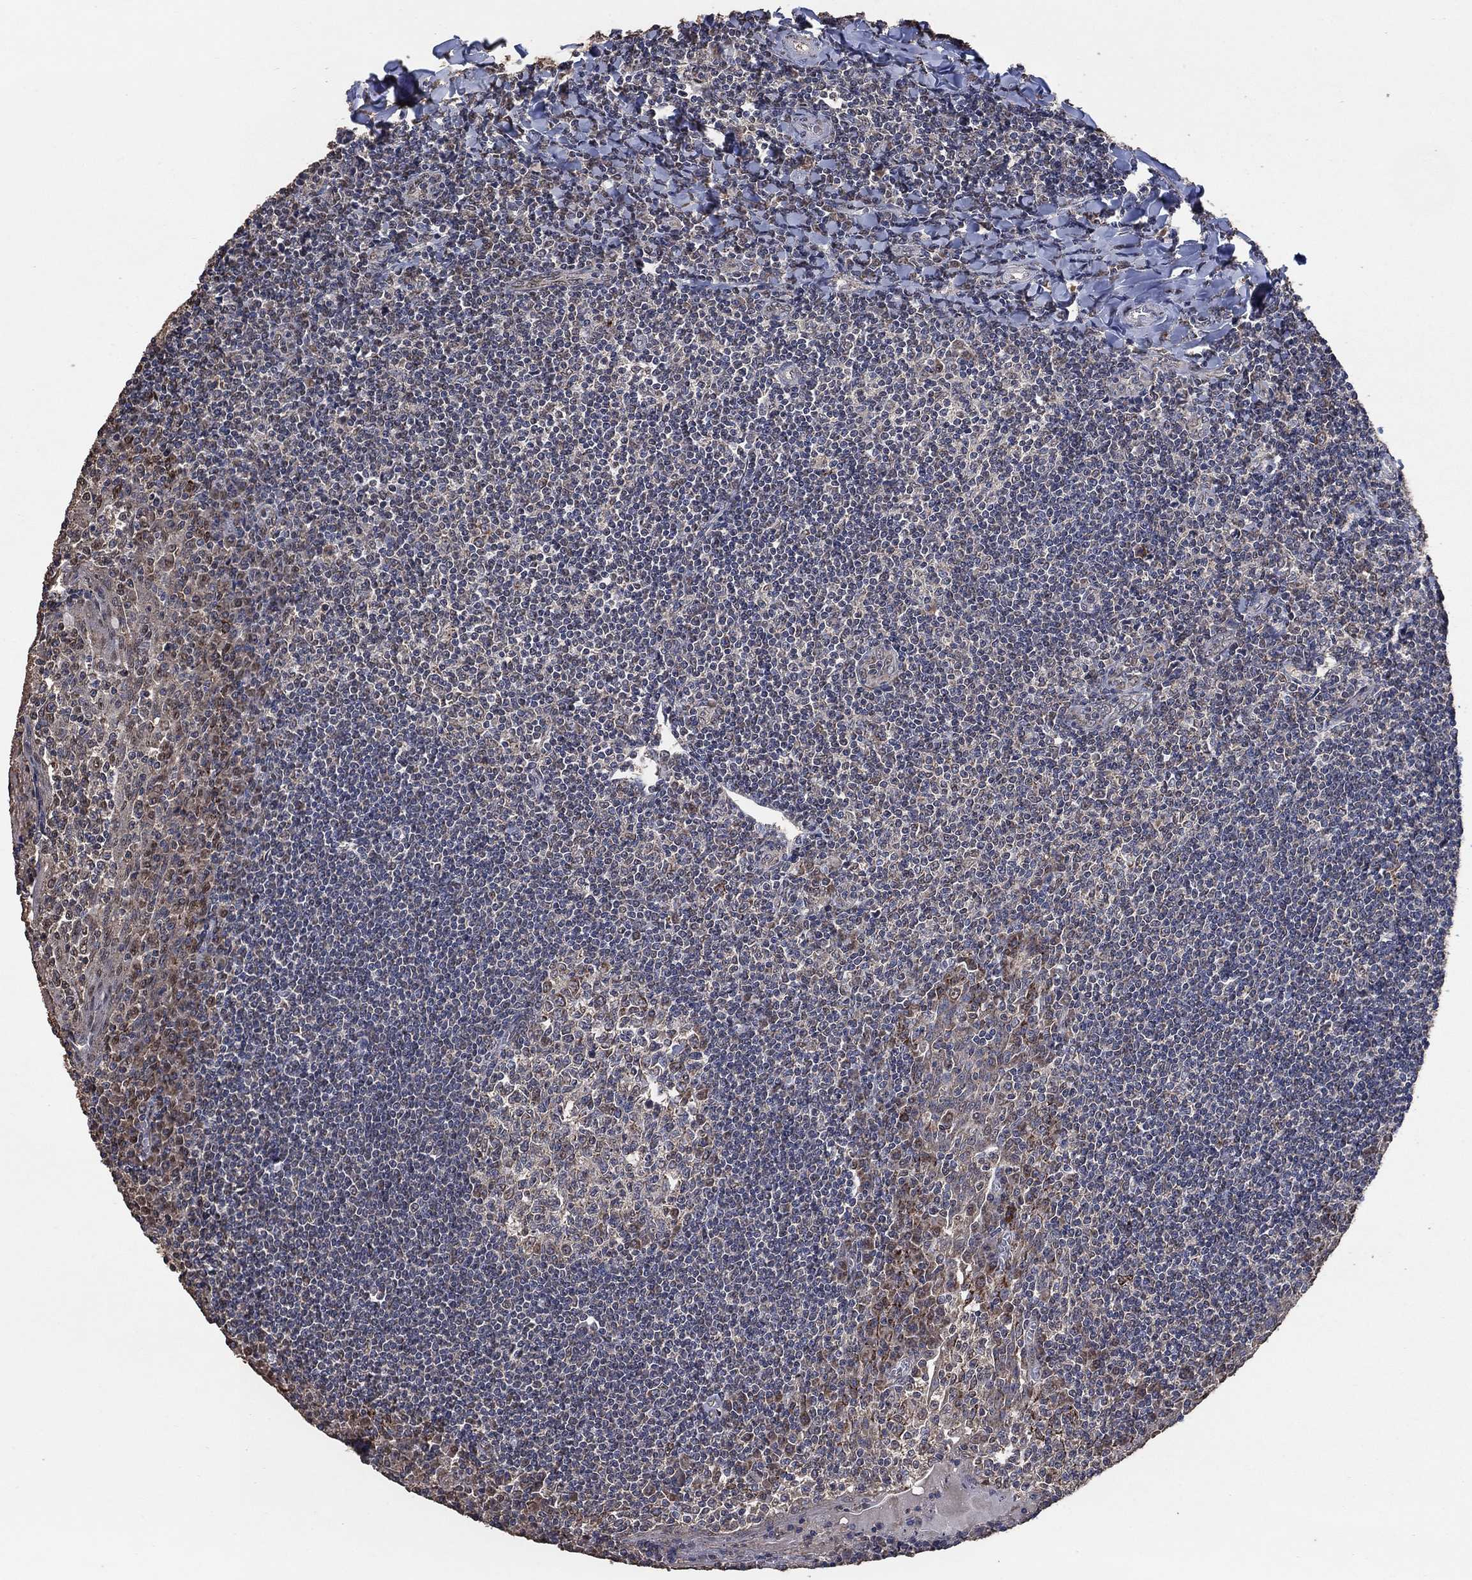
{"staining": {"intensity": "strong", "quantity": "<25%", "location": "cytoplasmic/membranous"}, "tissue": "tonsil", "cell_type": "Germinal center cells", "image_type": "normal", "snomed": [{"axis": "morphology", "description": "Normal tissue, NOS"}, {"axis": "topography", "description": "Tonsil"}], "caption": "Protein staining of unremarkable tonsil demonstrates strong cytoplasmic/membranous staining in about <25% of germinal center cells.", "gene": "MRPS24", "patient": {"sex": "female", "age": 12}}